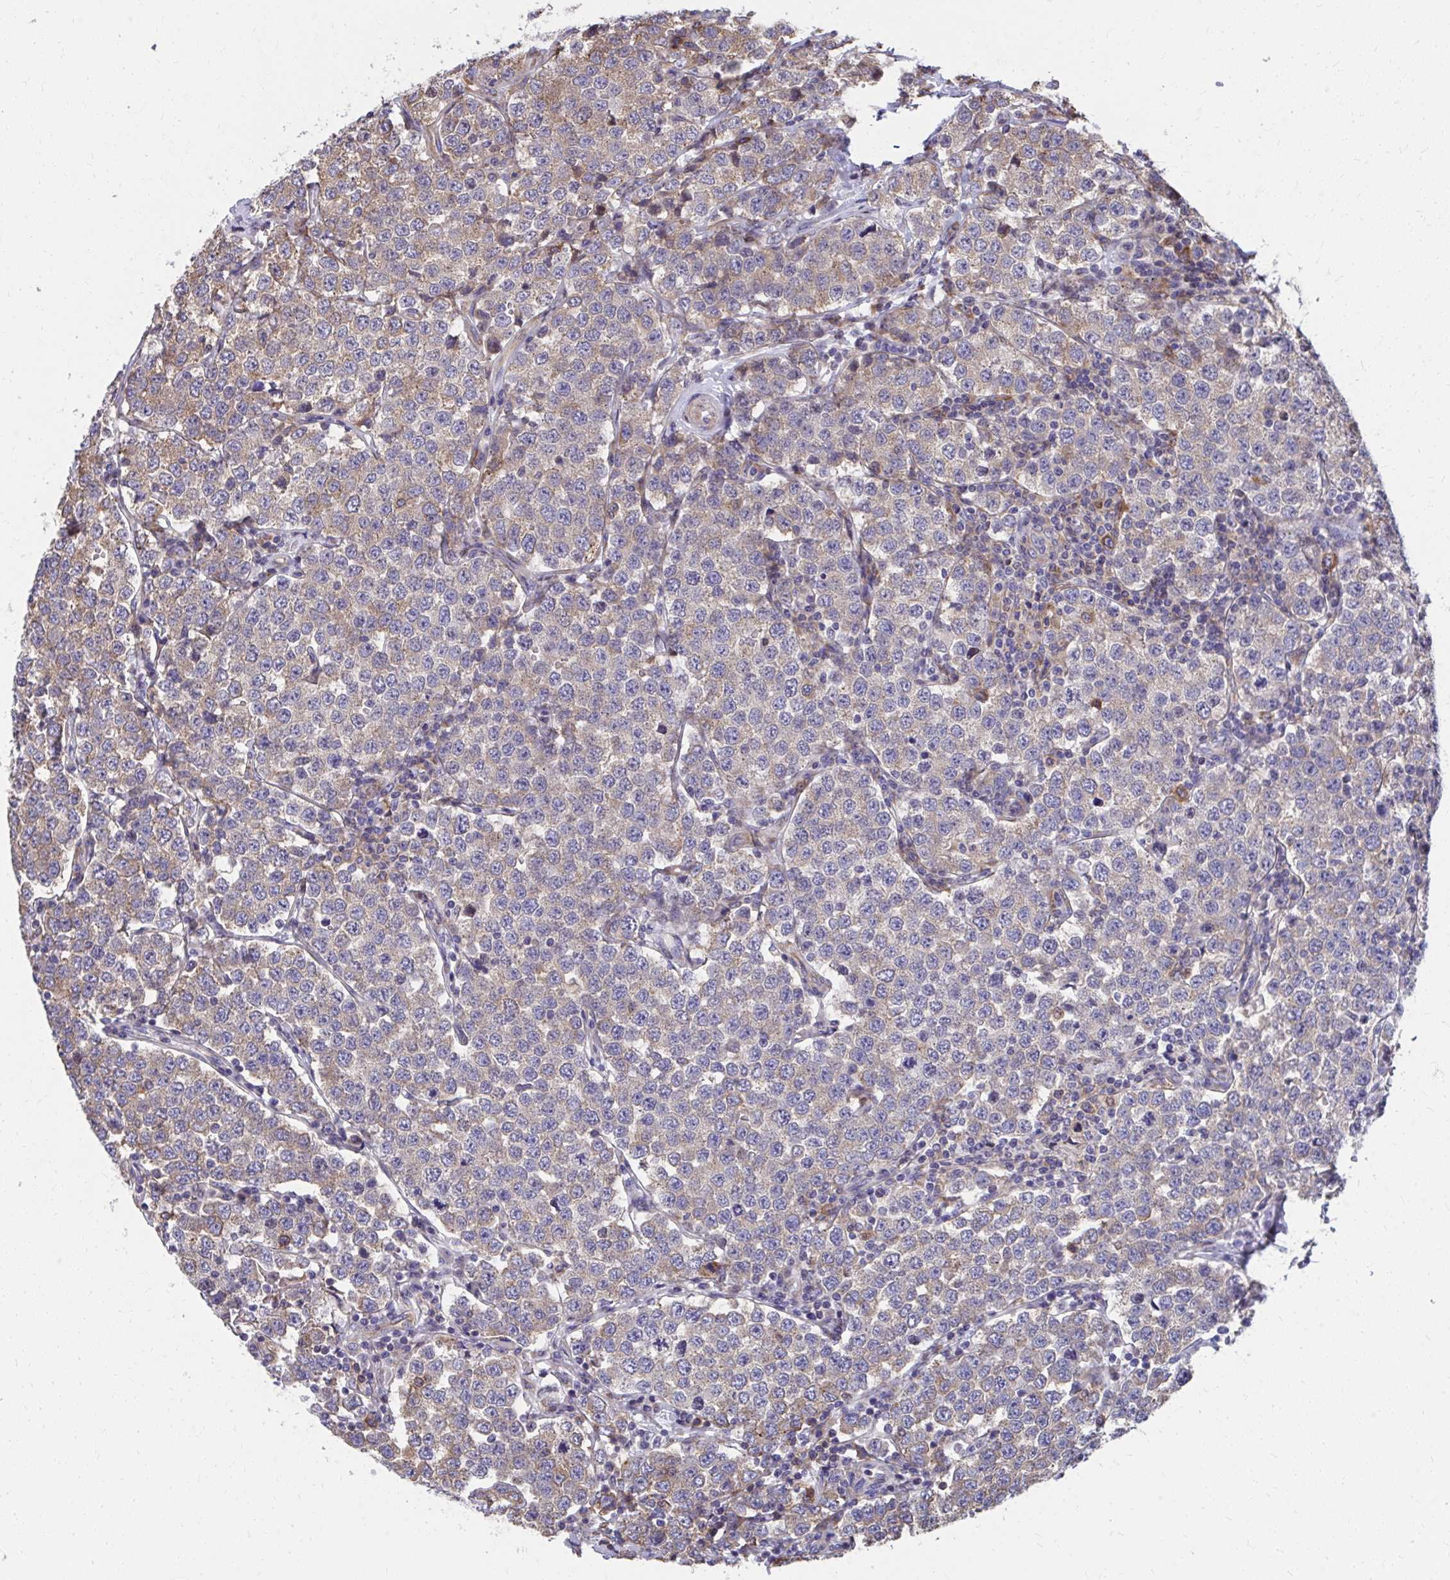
{"staining": {"intensity": "weak", "quantity": "25%-75%", "location": "cytoplasmic/membranous"}, "tissue": "testis cancer", "cell_type": "Tumor cells", "image_type": "cancer", "snomed": [{"axis": "morphology", "description": "Seminoma, NOS"}, {"axis": "topography", "description": "Testis"}], "caption": "Weak cytoplasmic/membranous expression is identified in approximately 25%-75% of tumor cells in testis cancer.", "gene": "ZNF778", "patient": {"sex": "male", "age": 34}}